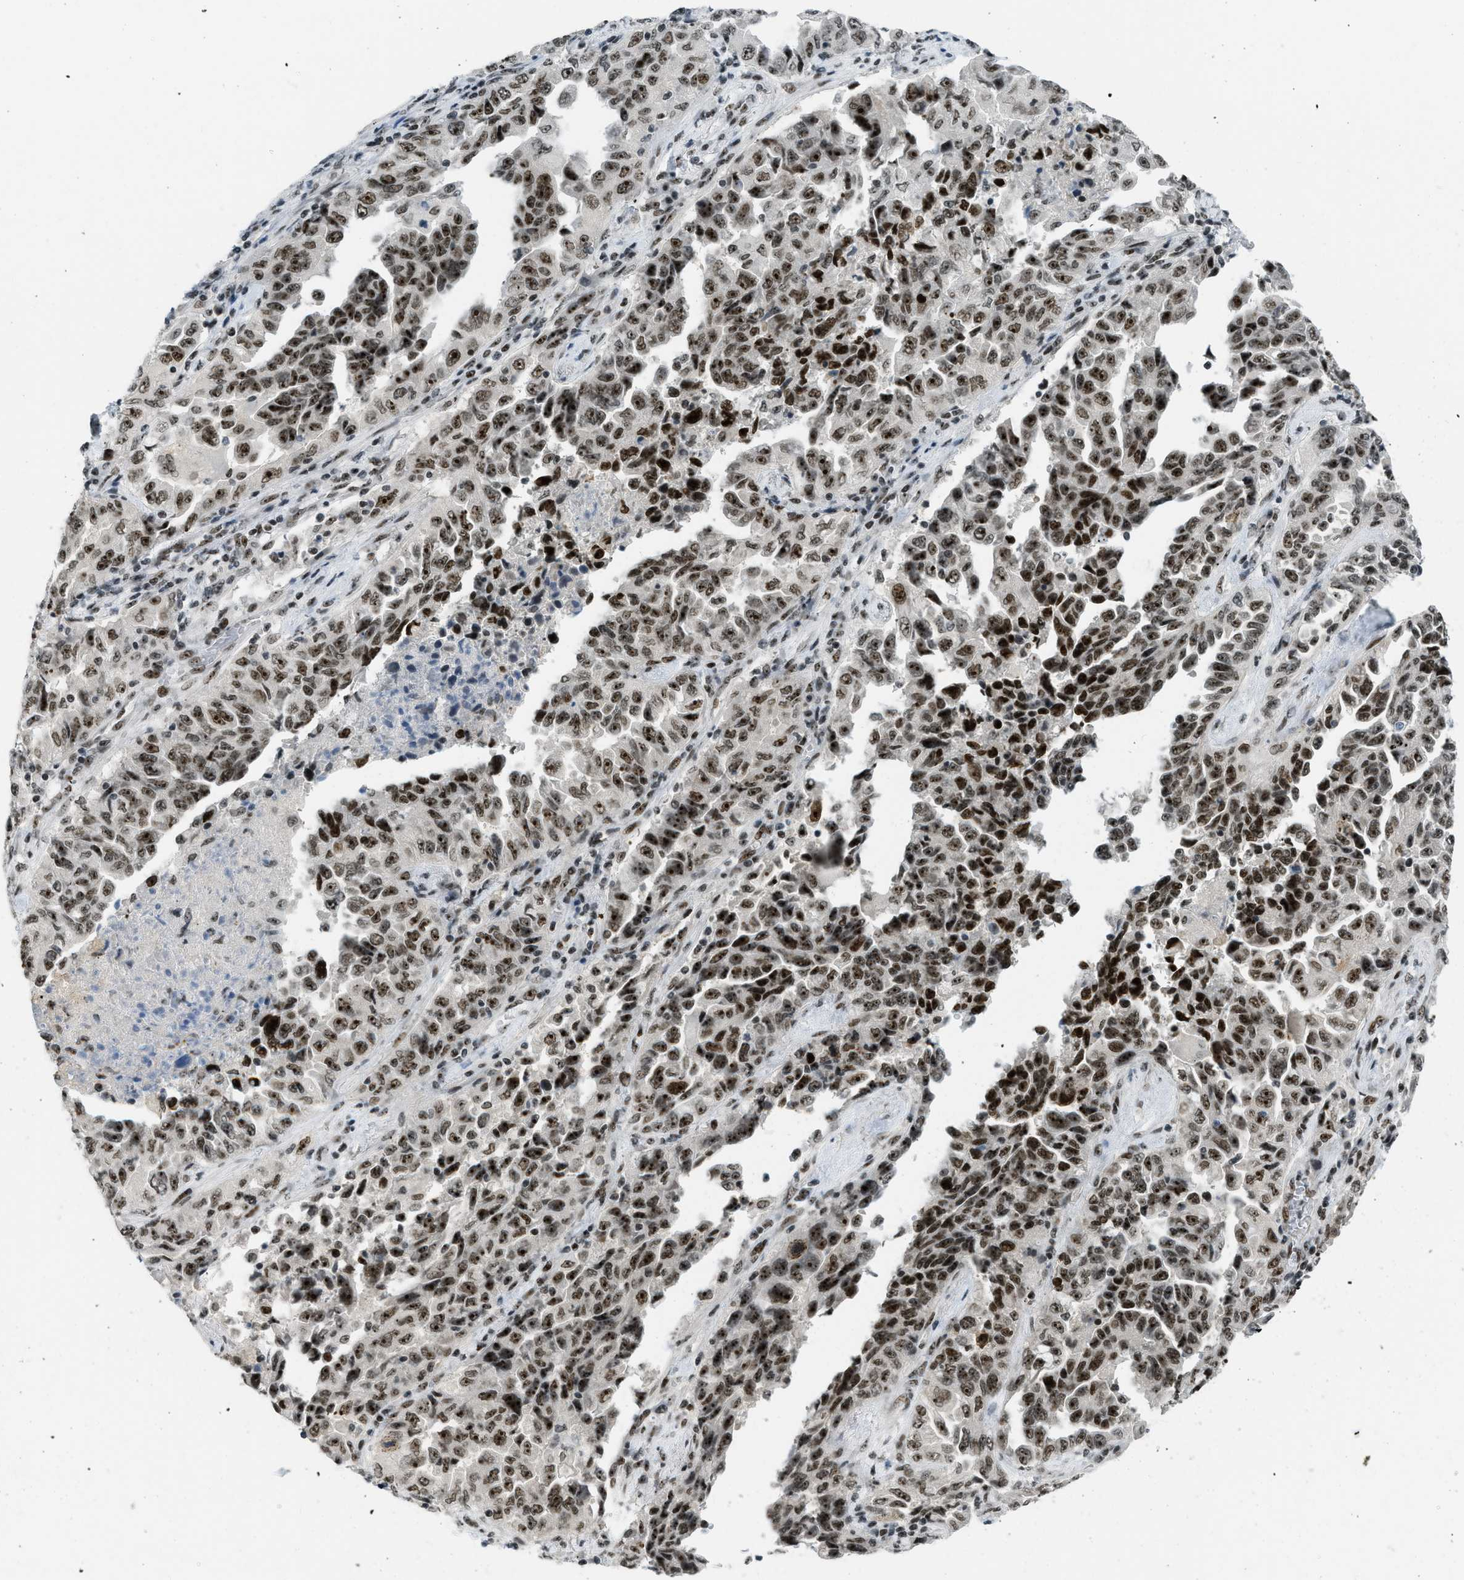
{"staining": {"intensity": "strong", "quantity": ">75%", "location": "nuclear"}, "tissue": "lung cancer", "cell_type": "Tumor cells", "image_type": "cancer", "snomed": [{"axis": "morphology", "description": "Adenocarcinoma, NOS"}, {"axis": "topography", "description": "Lung"}], "caption": "This micrograph displays immunohistochemistry (IHC) staining of adenocarcinoma (lung), with high strong nuclear expression in approximately >75% of tumor cells.", "gene": "URB1", "patient": {"sex": "female", "age": 51}}